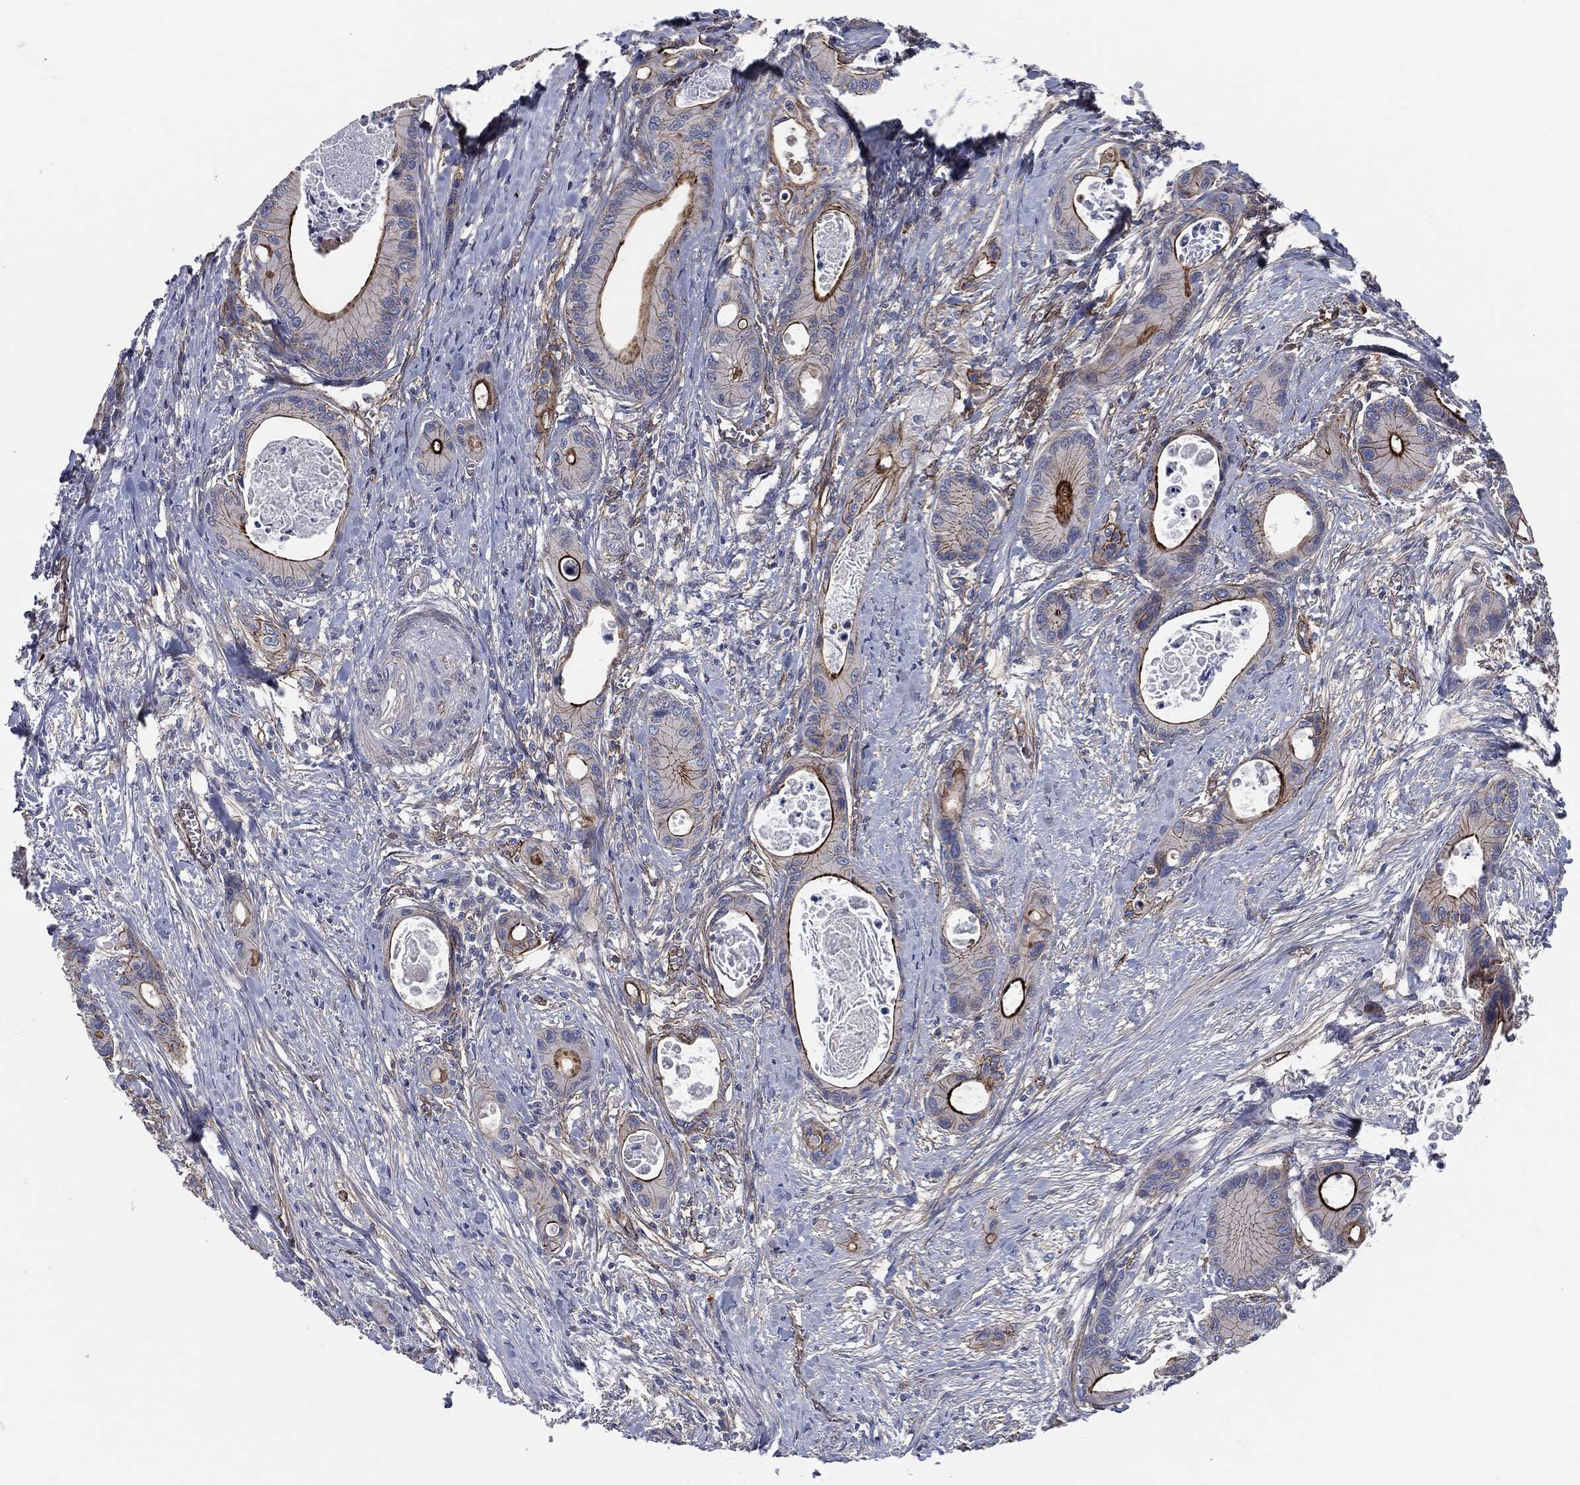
{"staining": {"intensity": "strong", "quantity": "25%-75%", "location": "cytoplasmic/membranous"}, "tissue": "colorectal cancer", "cell_type": "Tumor cells", "image_type": "cancer", "snomed": [{"axis": "morphology", "description": "Adenocarcinoma, NOS"}, {"axis": "topography", "description": "Colon"}], "caption": "Protein staining exhibits strong cytoplasmic/membranous expression in approximately 25%-75% of tumor cells in colorectal adenocarcinoma.", "gene": "SVIL", "patient": {"sex": "female", "age": 78}}